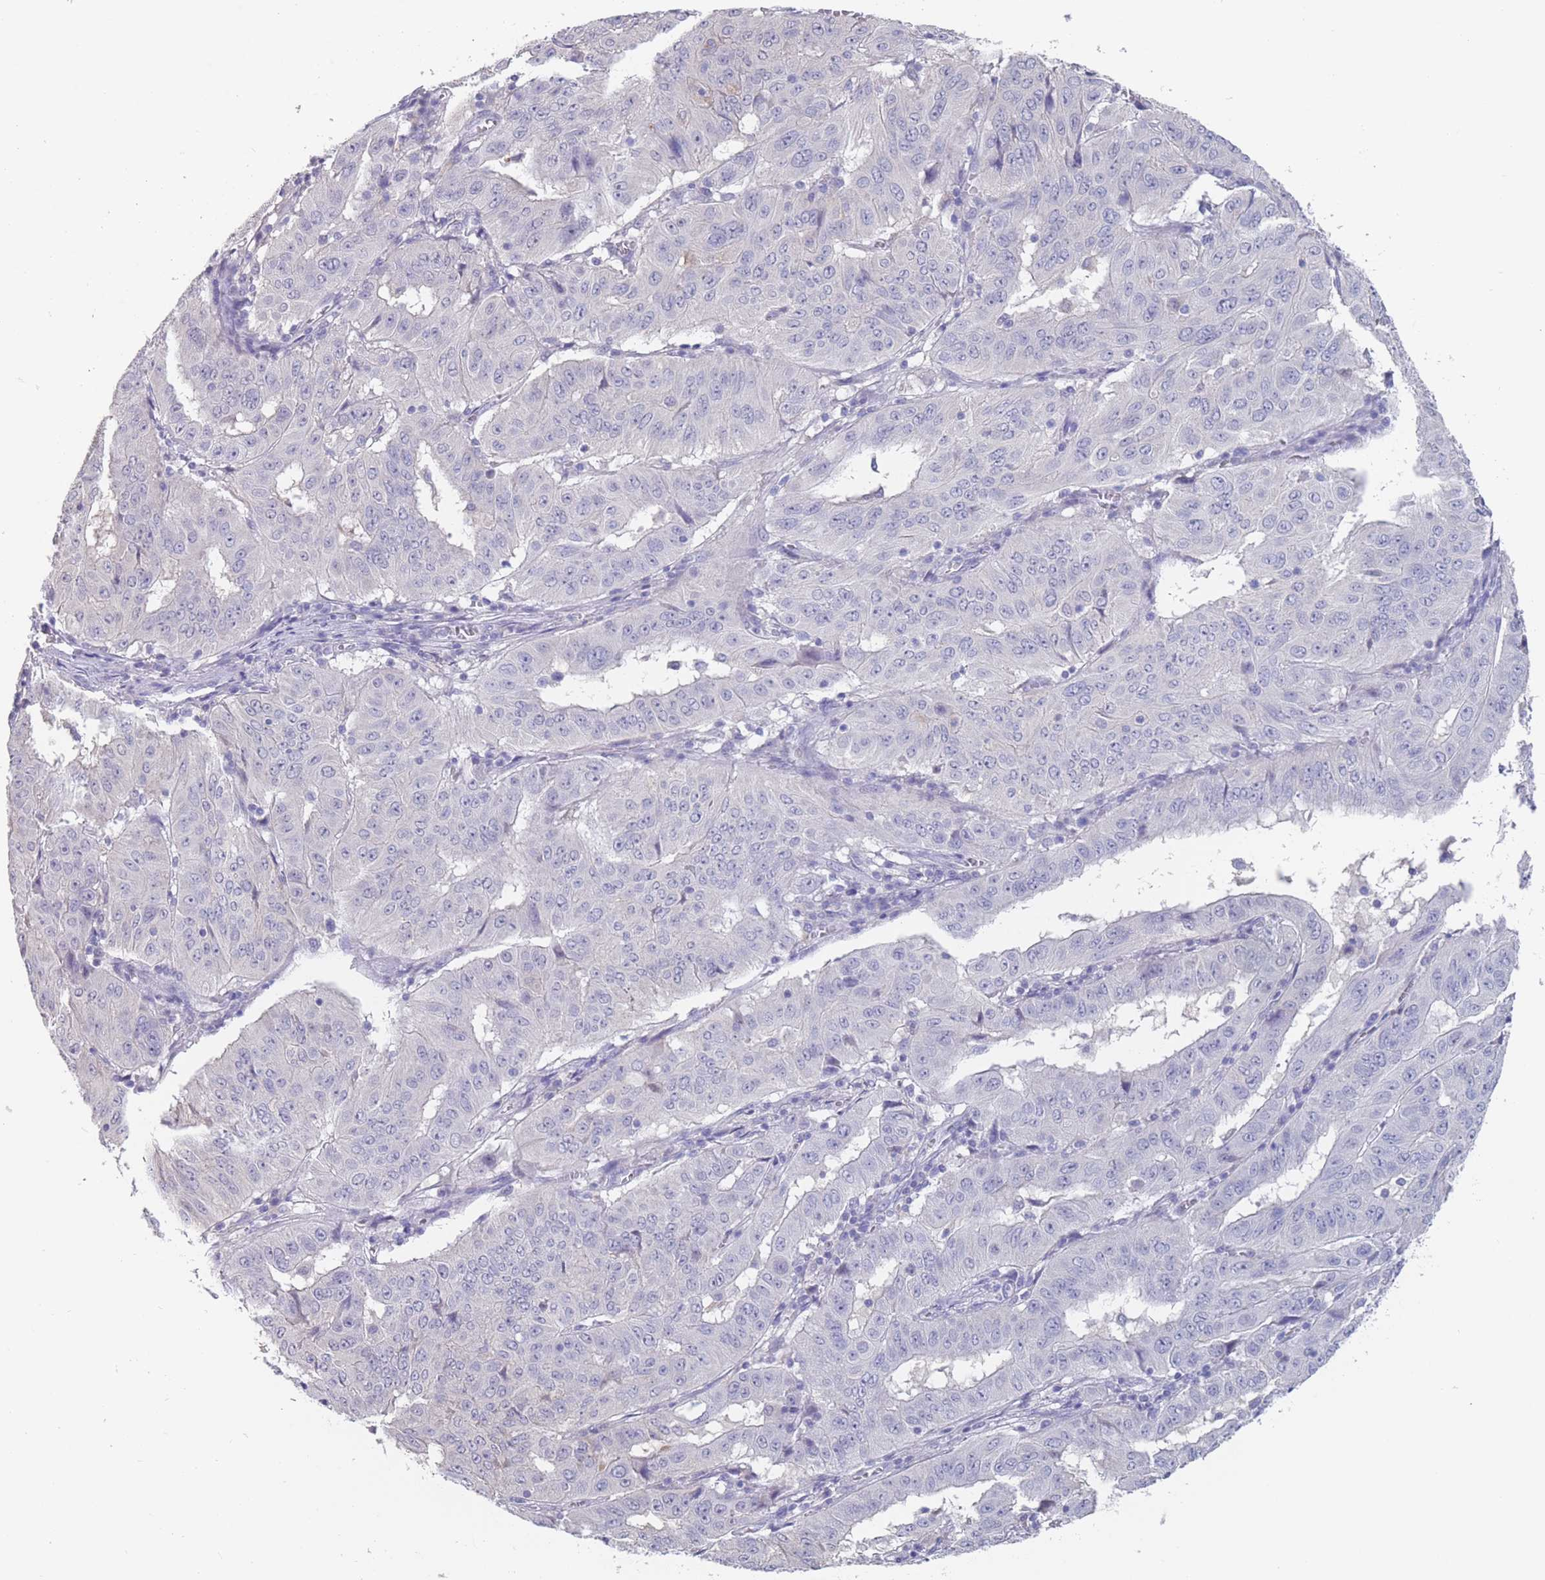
{"staining": {"intensity": "negative", "quantity": "none", "location": "none"}, "tissue": "pancreatic cancer", "cell_type": "Tumor cells", "image_type": "cancer", "snomed": [{"axis": "morphology", "description": "Adenocarcinoma, NOS"}, {"axis": "topography", "description": "Pancreas"}], "caption": "Pancreatic adenocarcinoma was stained to show a protein in brown. There is no significant positivity in tumor cells. (Stains: DAB (3,3'-diaminobenzidine) immunohistochemistry with hematoxylin counter stain, Microscopy: brightfield microscopy at high magnification).", "gene": "CYP51A1", "patient": {"sex": "male", "age": 63}}